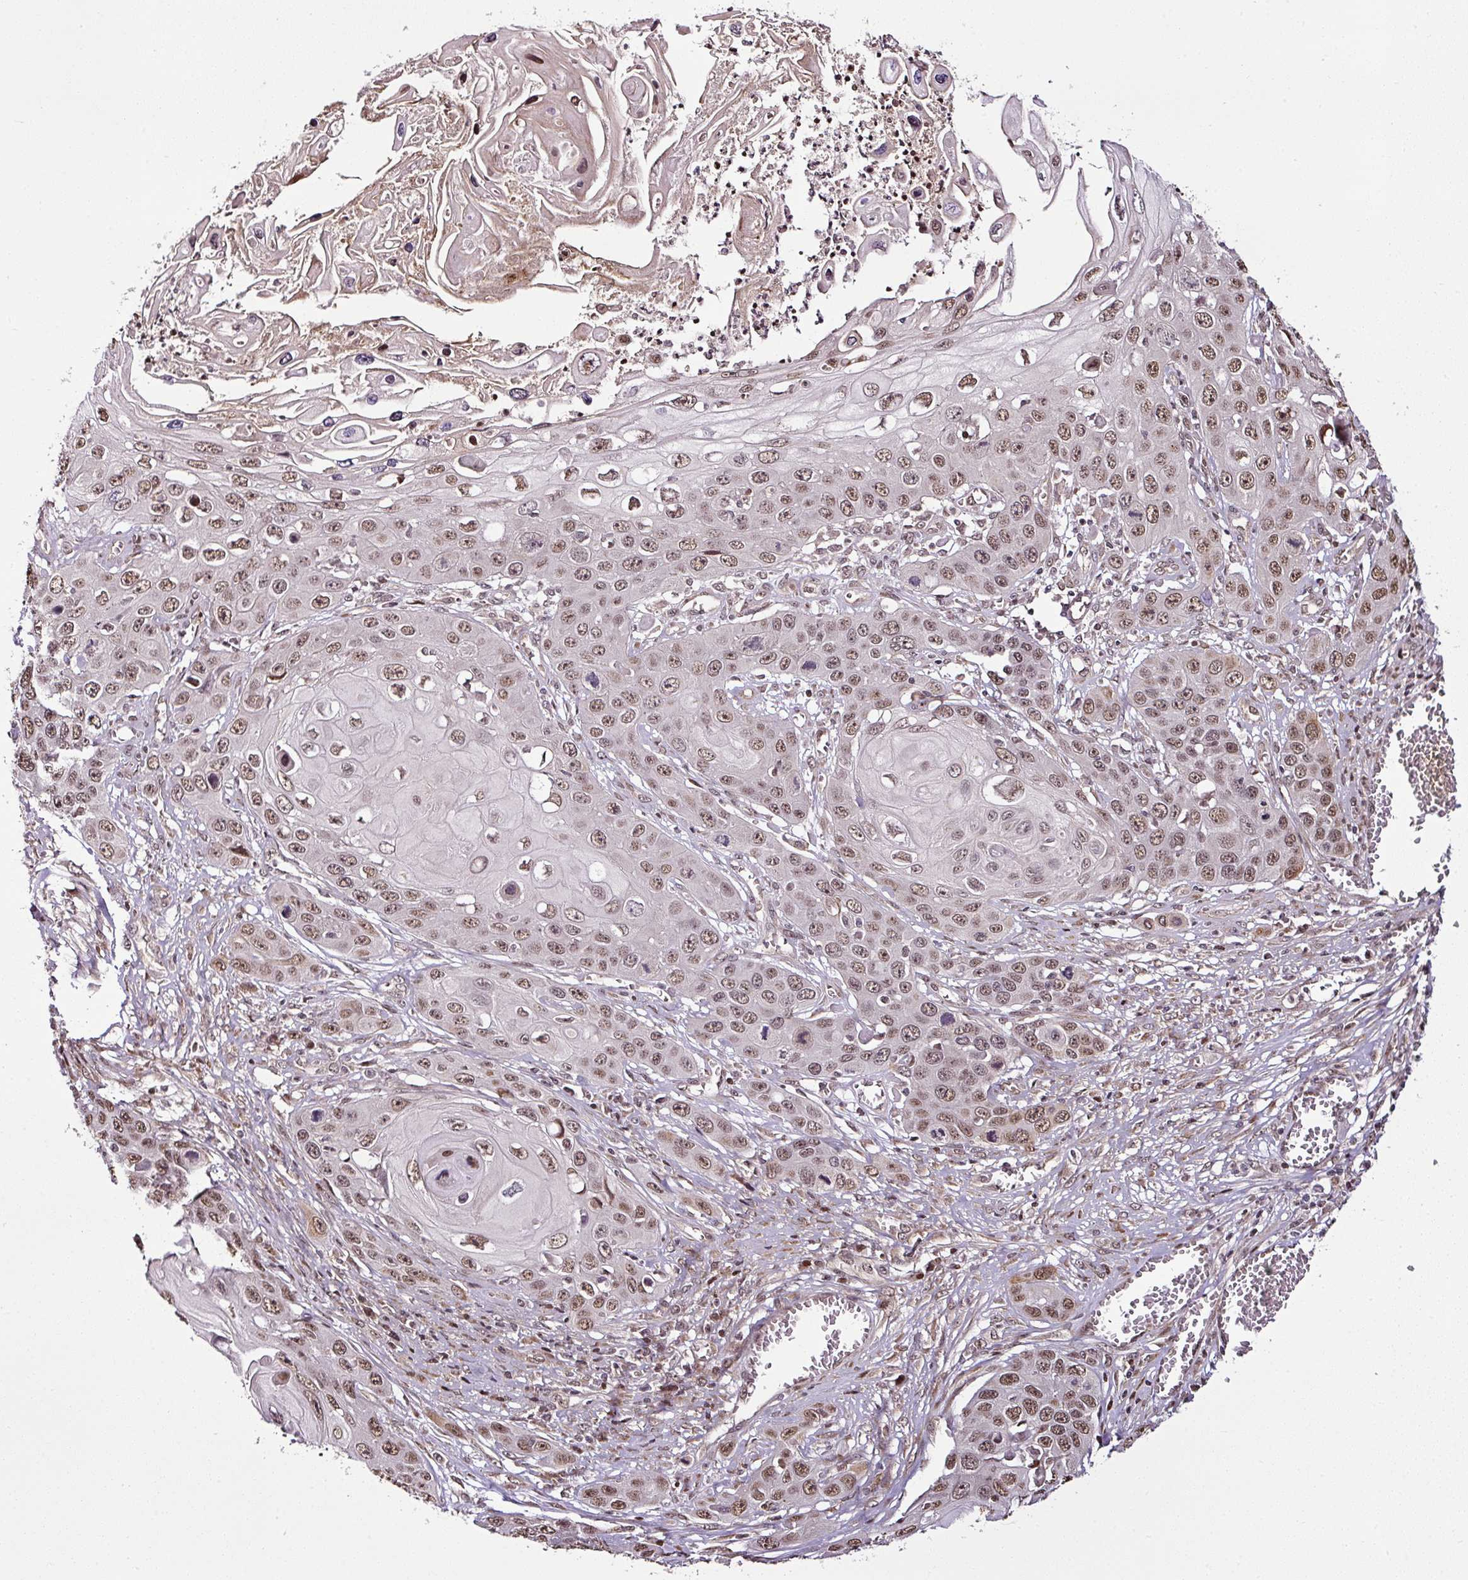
{"staining": {"intensity": "moderate", "quantity": ">75%", "location": "nuclear"}, "tissue": "skin cancer", "cell_type": "Tumor cells", "image_type": "cancer", "snomed": [{"axis": "morphology", "description": "Squamous cell carcinoma, NOS"}, {"axis": "topography", "description": "Skin"}], "caption": "IHC (DAB) staining of skin squamous cell carcinoma exhibits moderate nuclear protein positivity in approximately >75% of tumor cells. (DAB (3,3'-diaminobenzidine) IHC with brightfield microscopy, high magnification).", "gene": "COPRS", "patient": {"sex": "male", "age": 55}}